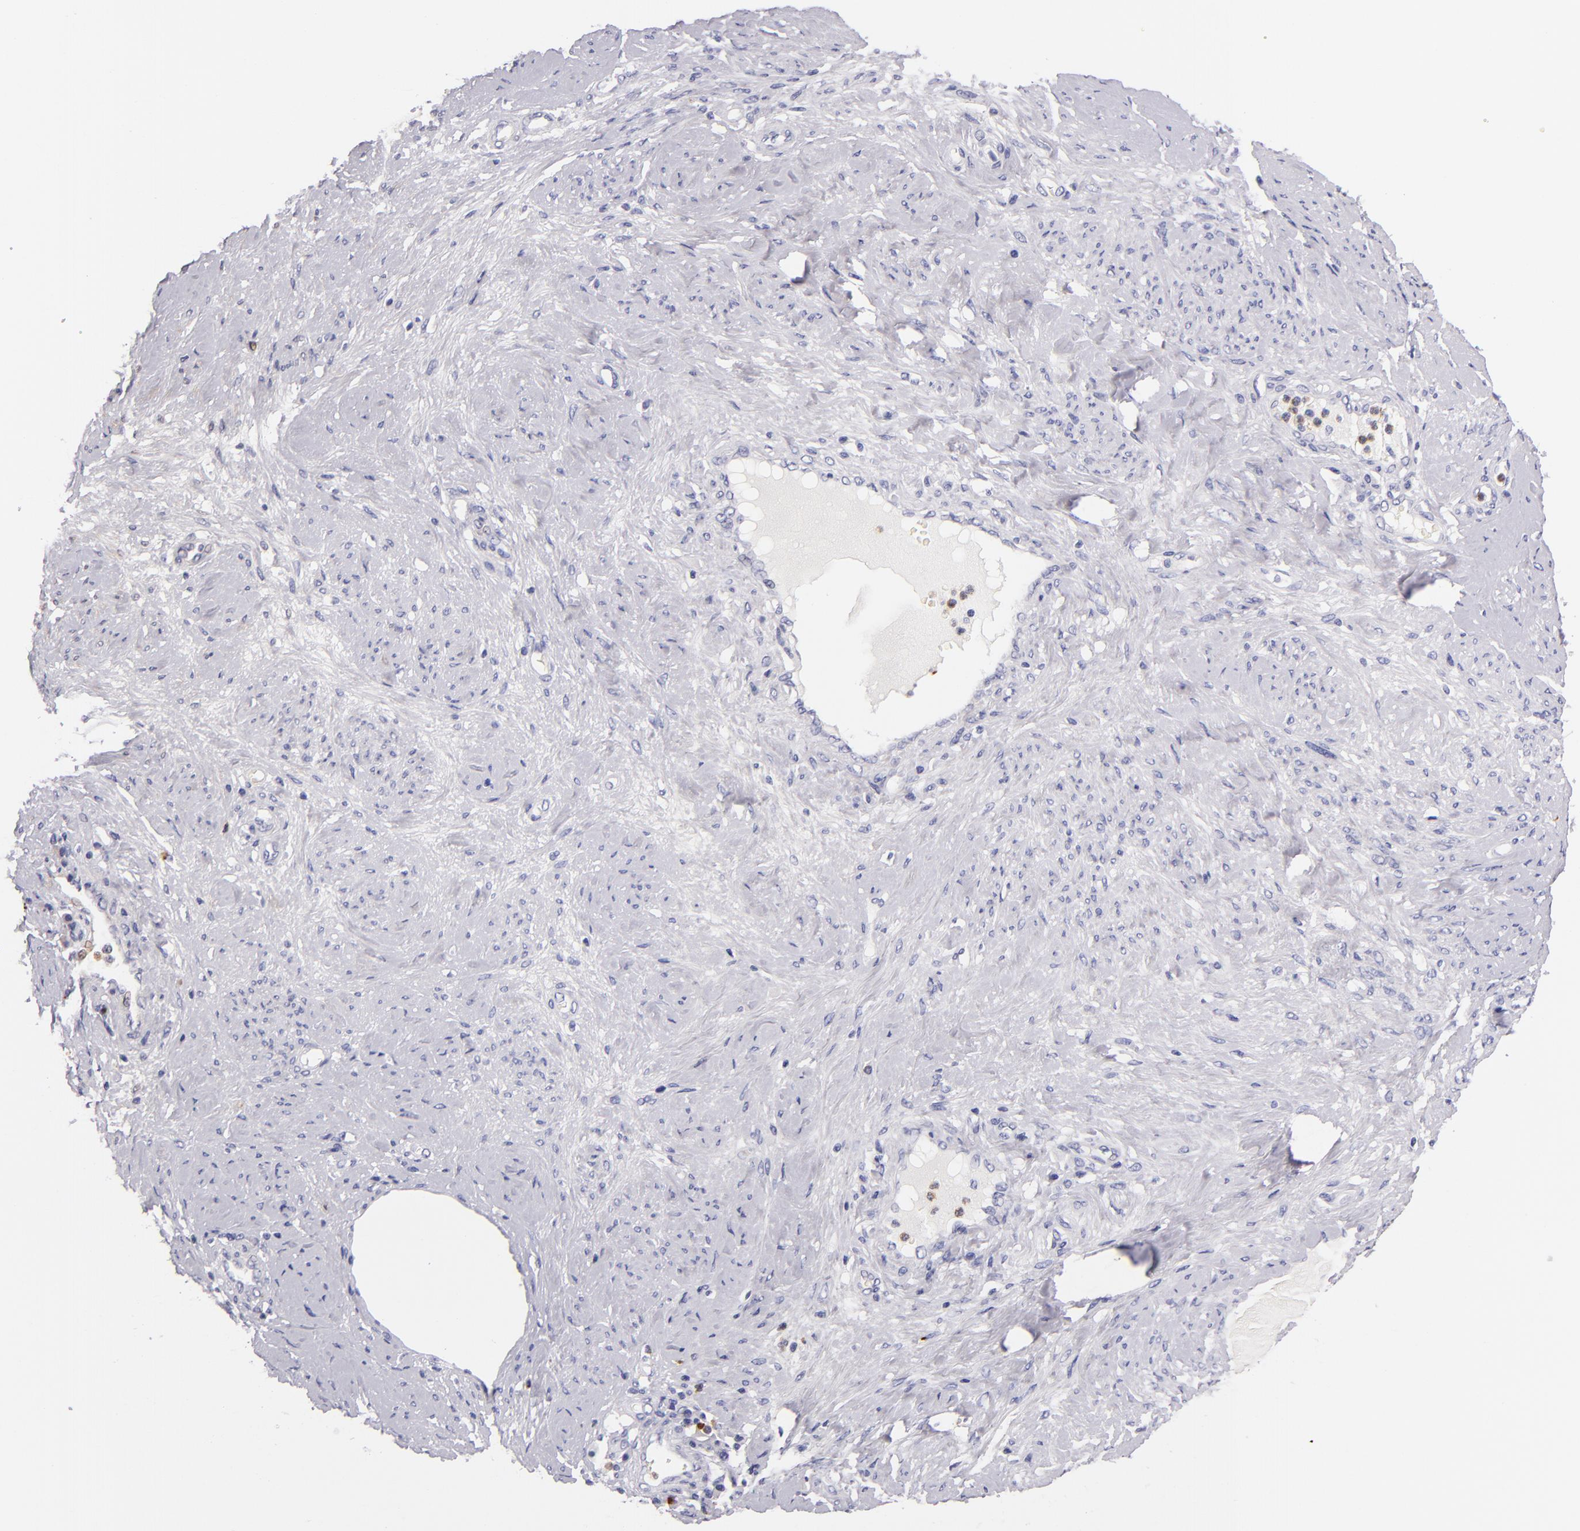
{"staining": {"intensity": "moderate", "quantity": ">75%", "location": "cytoplasmic/membranous"}, "tissue": "cervical cancer", "cell_type": "Tumor cells", "image_type": "cancer", "snomed": [{"axis": "morphology", "description": "Squamous cell carcinoma, NOS"}, {"axis": "topography", "description": "Cervix"}], "caption": "An IHC photomicrograph of neoplastic tissue is shown. Protein staining in brown labels moderate cytoplasmic/membranous positivity in cervical cancer (squamous cell carcinoma) within tumor cells.", "gene": "CDH3", "patient": {"sex": "female", "age": 41}}